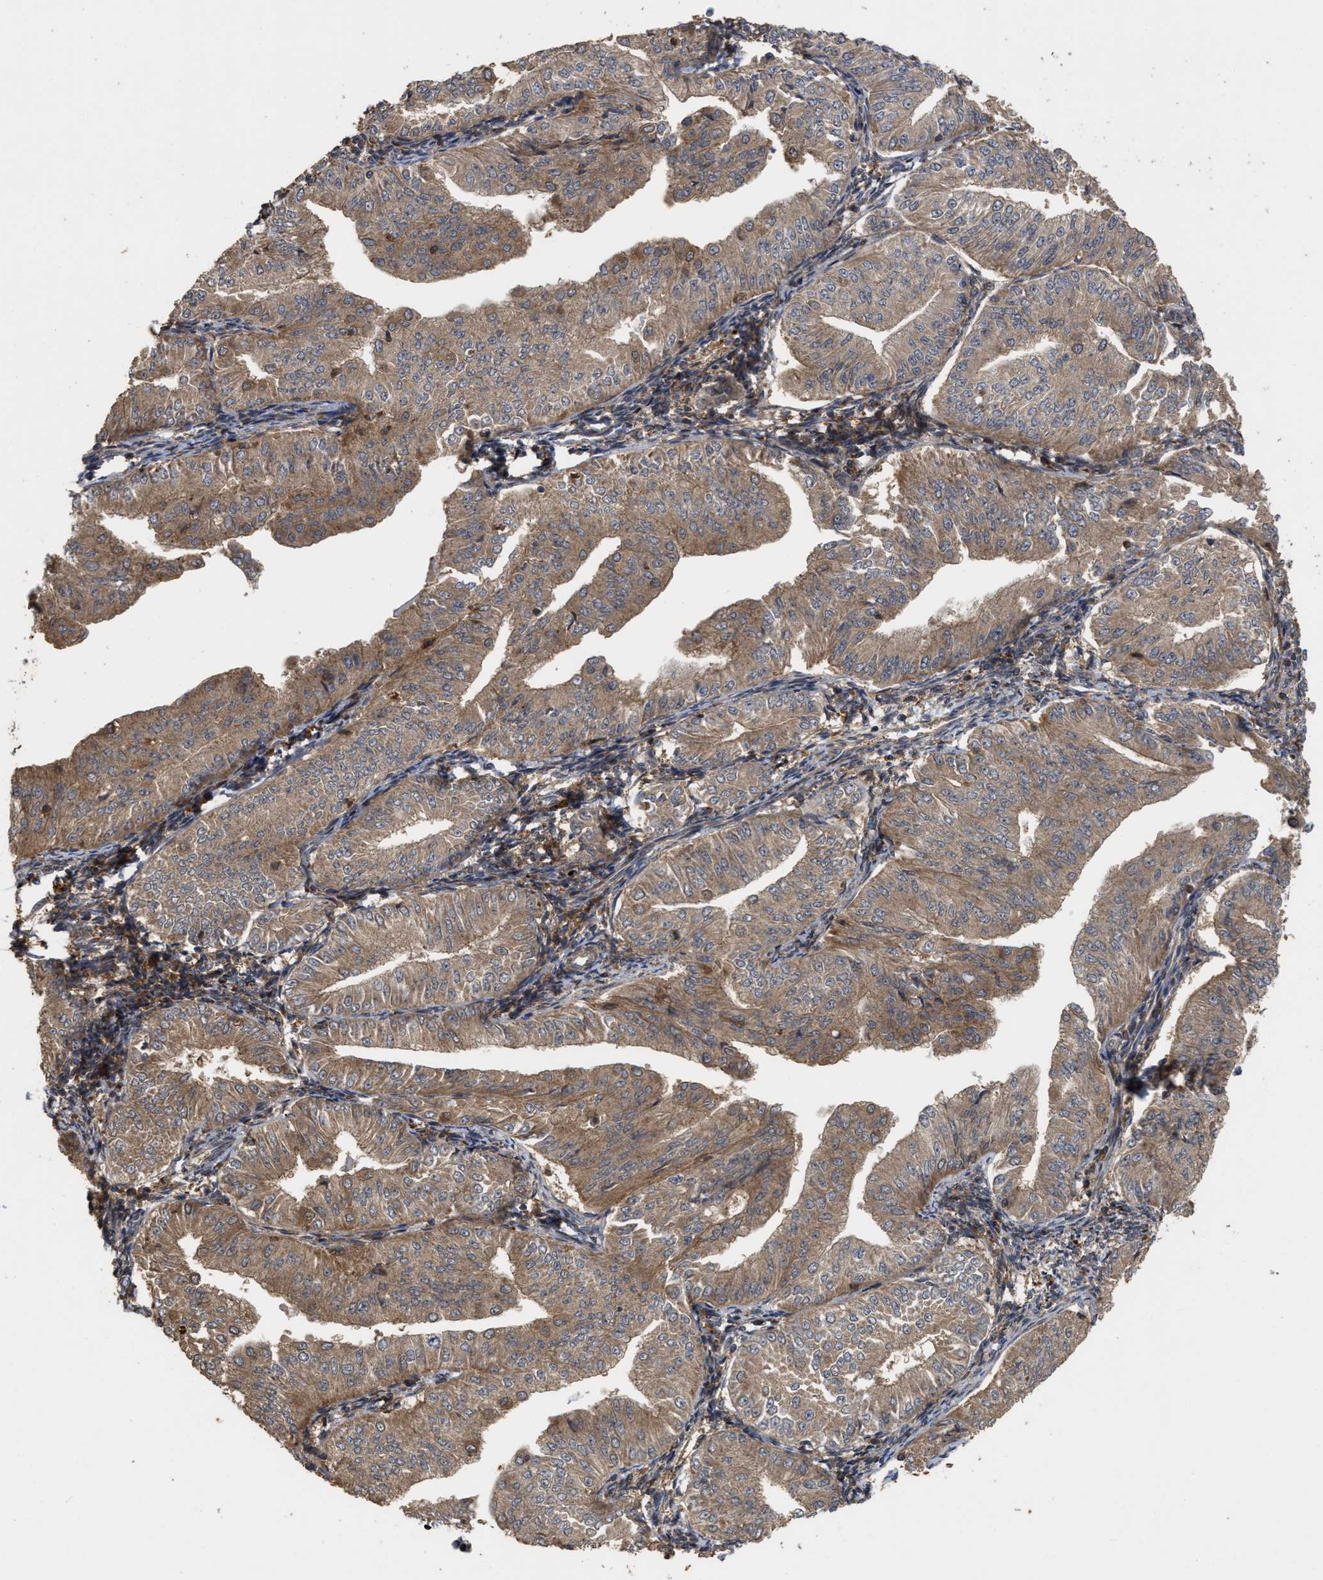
{"staining": {"intensity": "moderate", "quantity": ">75%", "location": "cytoplasmic/membranous"}, "tissue": "endometrial cancer", "cell_type": "Tumor cells", "image_type": "cancer", "snomed": [{"axis": "morphology", "description": "Normal tissue, NOS"}, {"axis": "morphology", "description": "Adenocarcinoma, NOS"}, {"axis": "topography", "description": "Endometrium"}], "caption": "The immunohistochemical stain labels moderate cytoplasmic/membranous positivity in tumor cells of endometrial adenocarcinoma tissue.", "gene": "CBR3", "patient": {"sex": "female", "age": 53}}